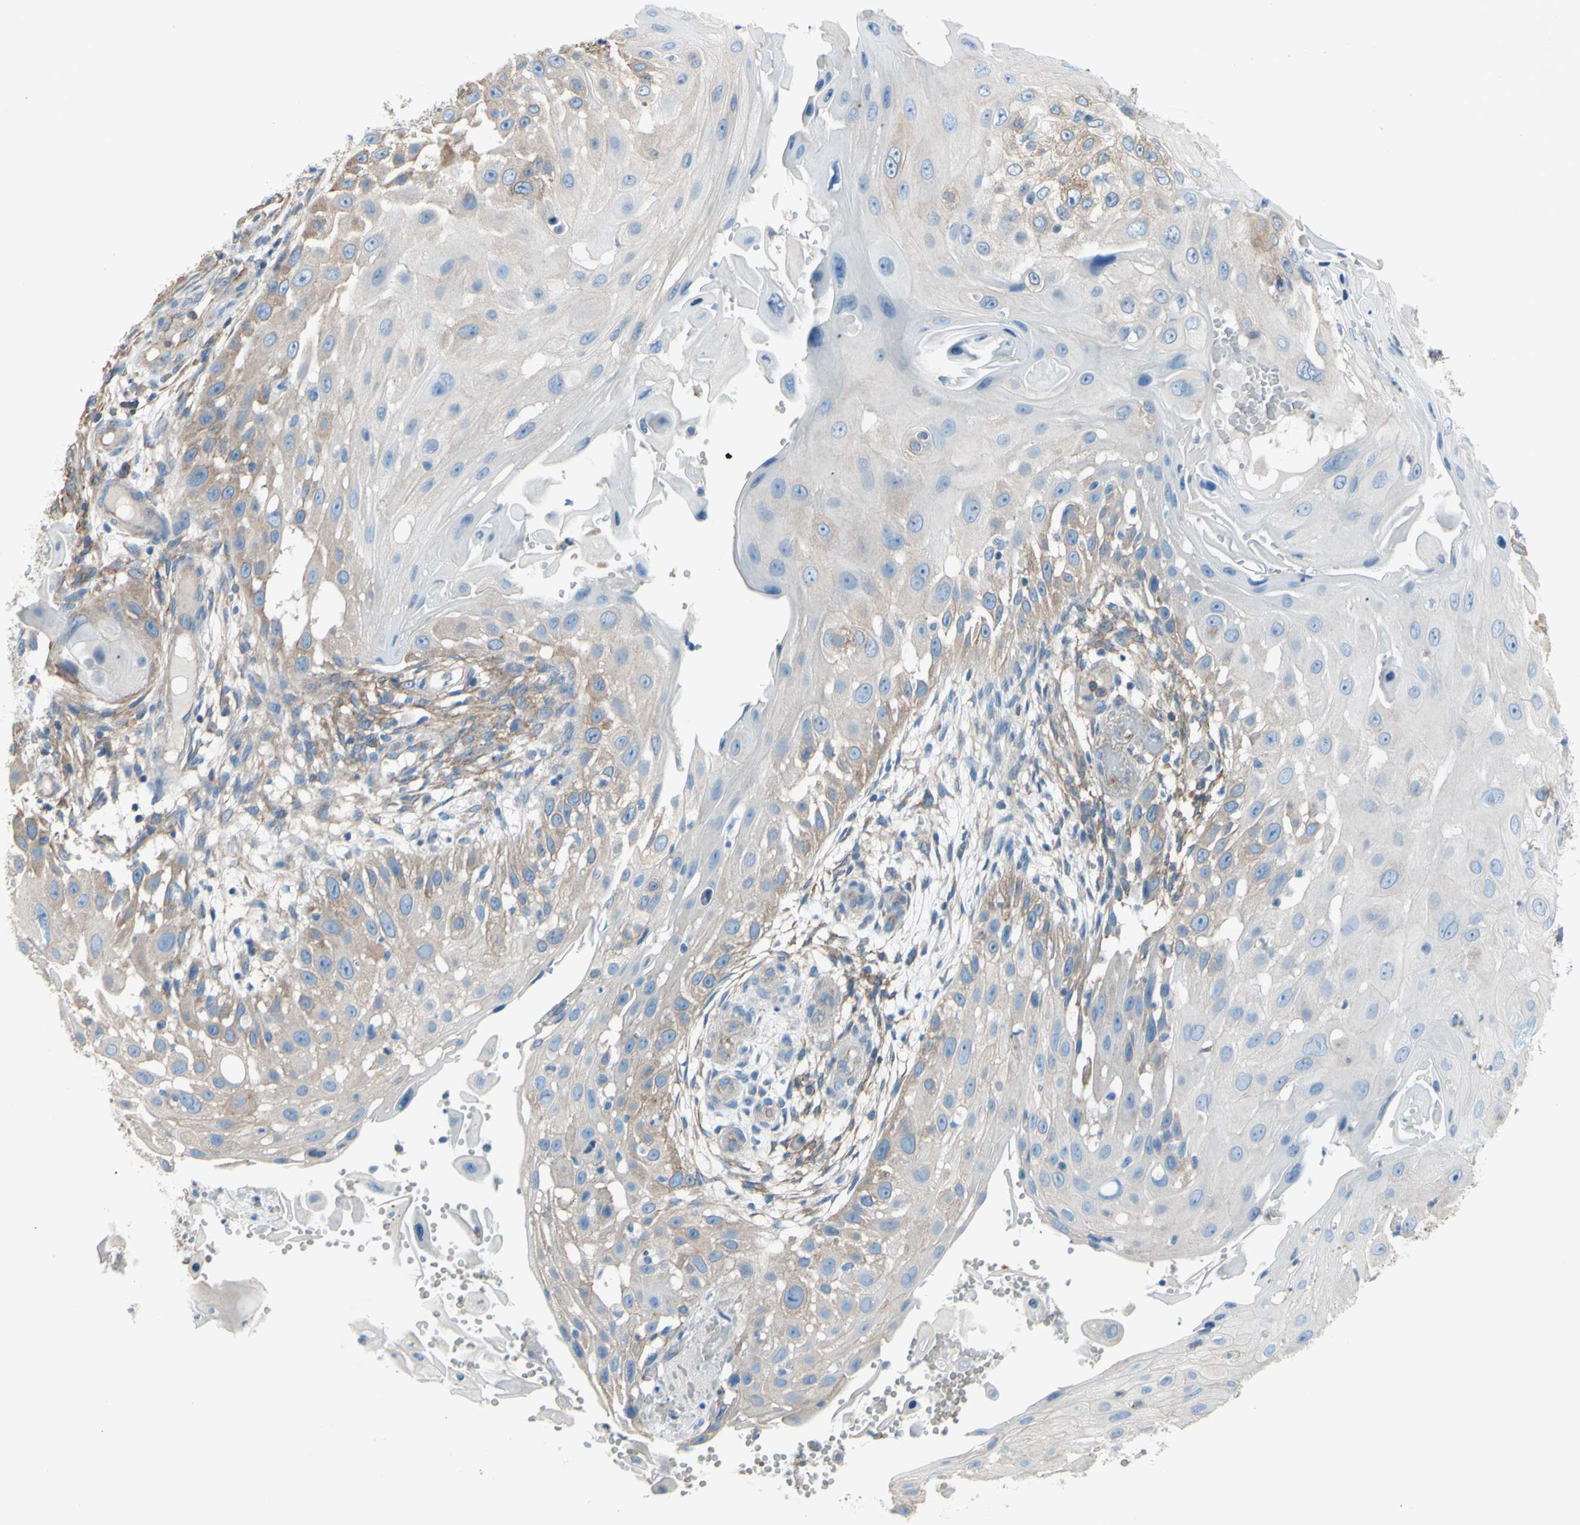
{"staining": {"intensity": "weak", "quantity": "25%-75%", "location": "cytoplasmic/membranous"}, "tissue": "skin cancer", "cell_type": "Tumor cells", "image_type": "cancer", "snomed": [{"axis": "morphology", "description": "Squamous cell carcinoma, NOS"}, {"axis": "topography", "description": "Skin"}], "caption": "DAB (3,3'-diaminobenzidine) immunohistochemical staining of human skin squamous cell carcinoma exhibits weak cytoplasmic/membranous protein positivity in approximately 25%-75% of tumor cells.", "gene": "ADD1", "patient": {"sex": "female", "age": 44}}